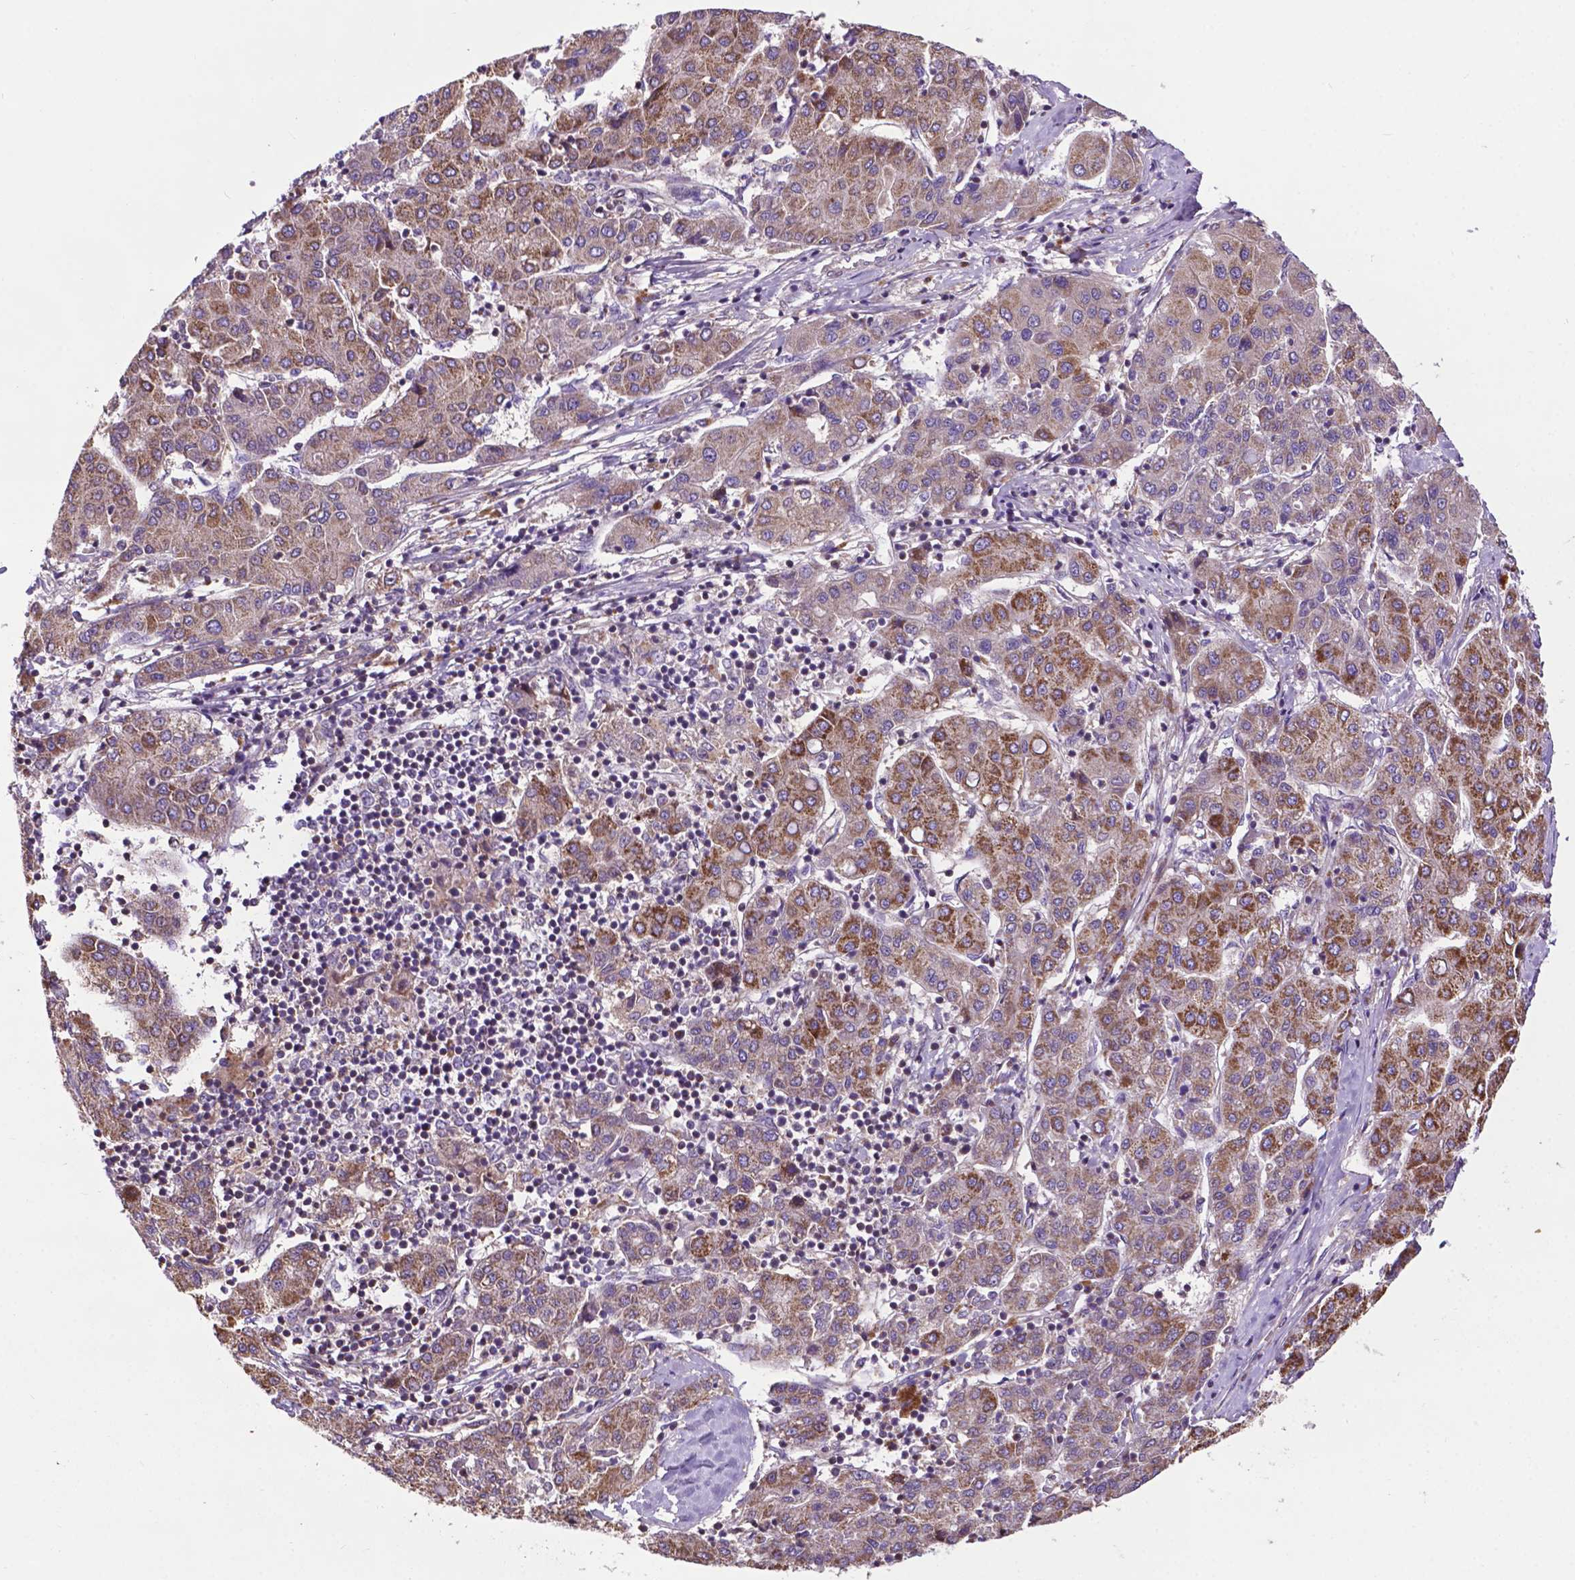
{"staining": {"intensity": "moderate", "quantity": "25%-75%", "location": "cytoplasmic/membranous"}, "tissue": "liver cancer", "cell_type": "Tumor cells", "image_type": "cancer", "snomed": [{"axis": "morphology", "description": "Carcinoma, Hepatocellular, NOS"}, {"axis": "topography", "description": "Liver"}], "caption": "Moderate cytoplasmic/membranous staining is appreciated in about 25%-75% of tumor cells in liver cancer.", "gene": "SPNS2", "patient": {"sex": "male", "age": 65}}